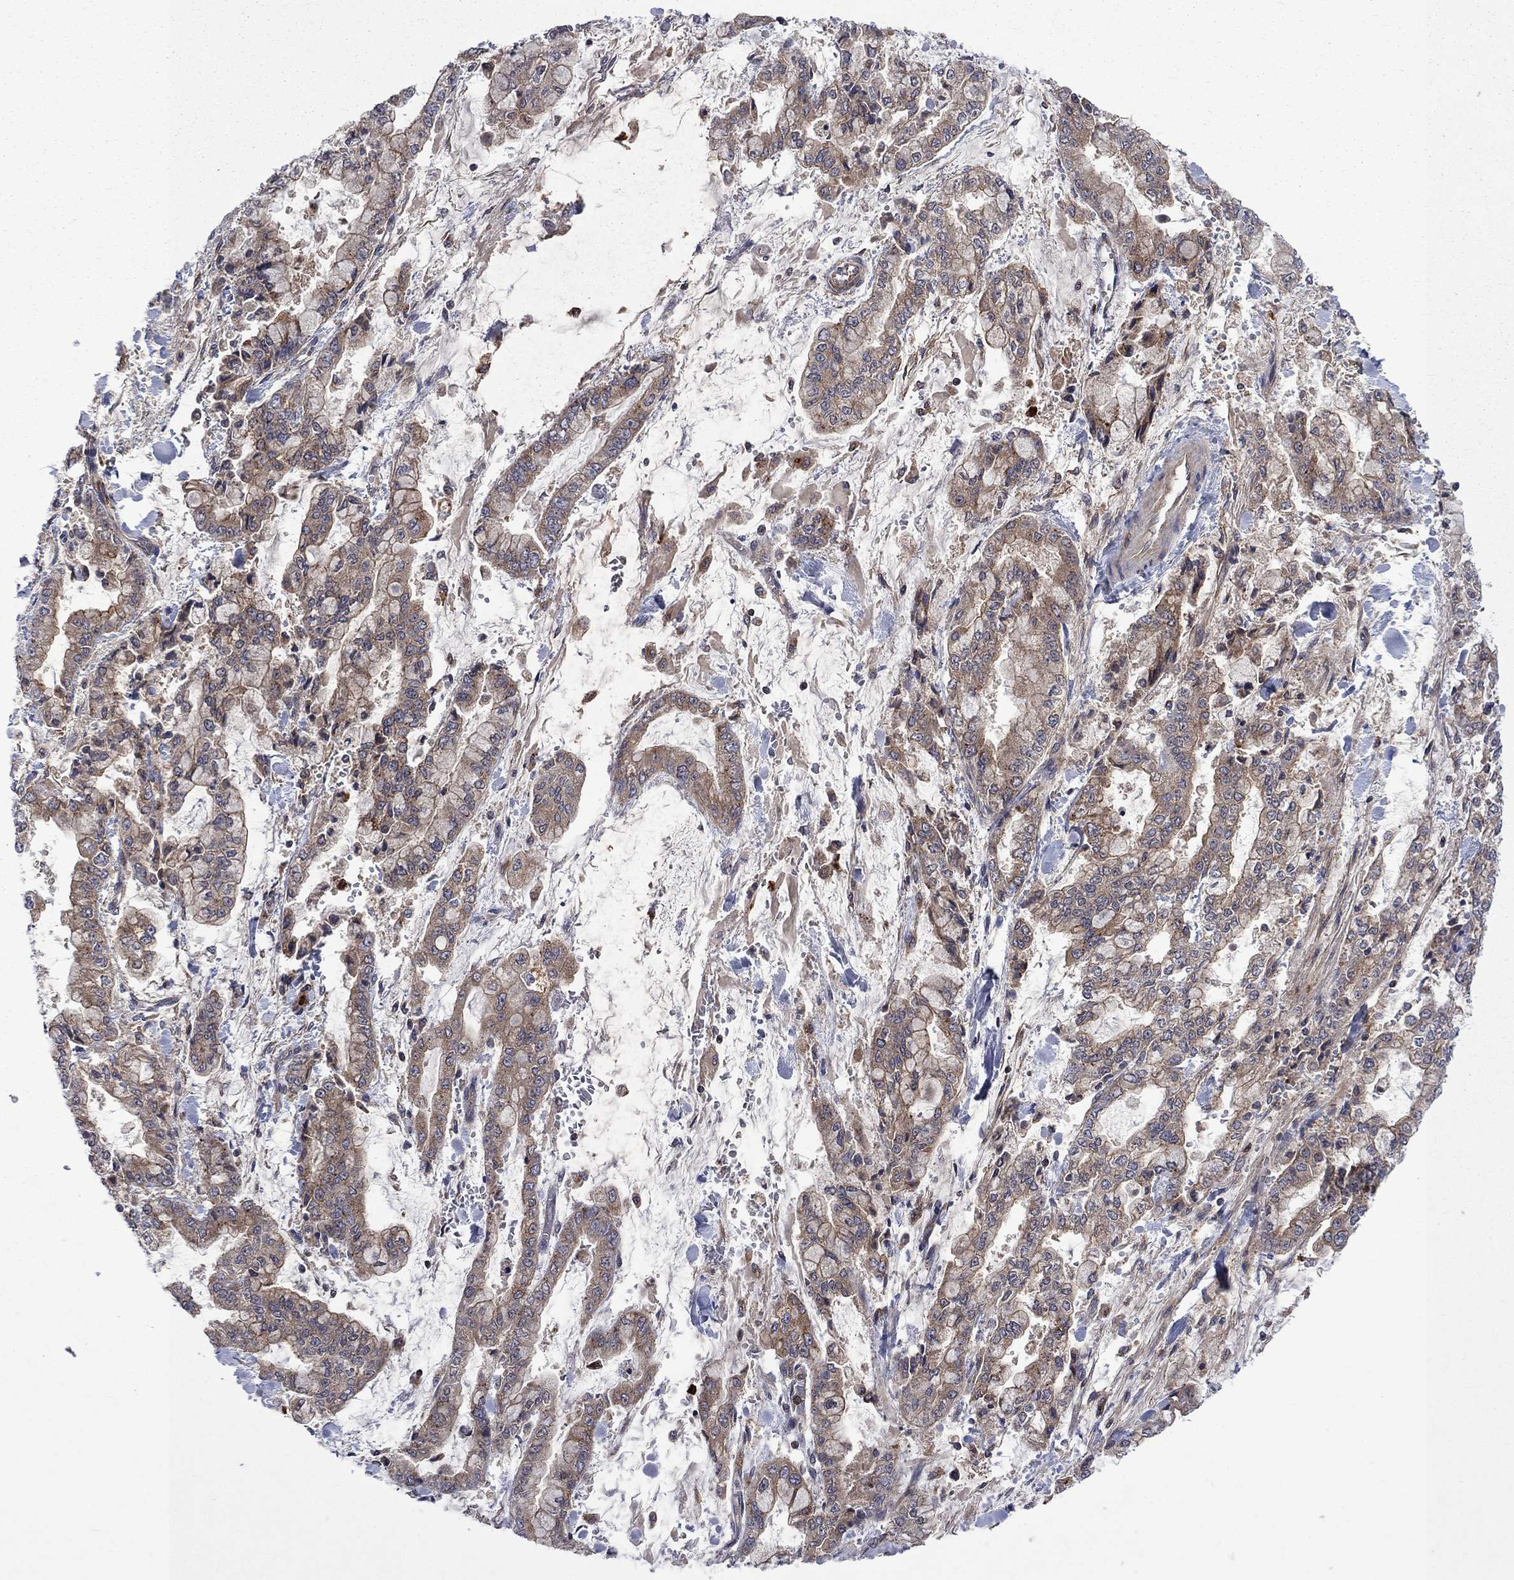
{"staining": {"intensity": "weak", "quantity": ">75%", "location": "cytoplasmic/membranous"}, "tissue": "stomach cancer", "cell_type": "Tumor cells", "image_type": "cancer", "snomed": [{"axis": "morphology", "description": "Normal tissue, NOS"}, {"axis": "morphology", "description": "Adenocarcinoma, NOS"}, {"axis": "topography", "description": "Stomach, upper"}, {"axis": "topography", "description": "Stomach"}], "caption": "A brown stain shows weak cytoplasmic/membranous positivity of a protein in human adenocarcinoma (stomach) tumor cells.", "gene": "TMEM33", "patient": {"sex": "male", "age": 76}}